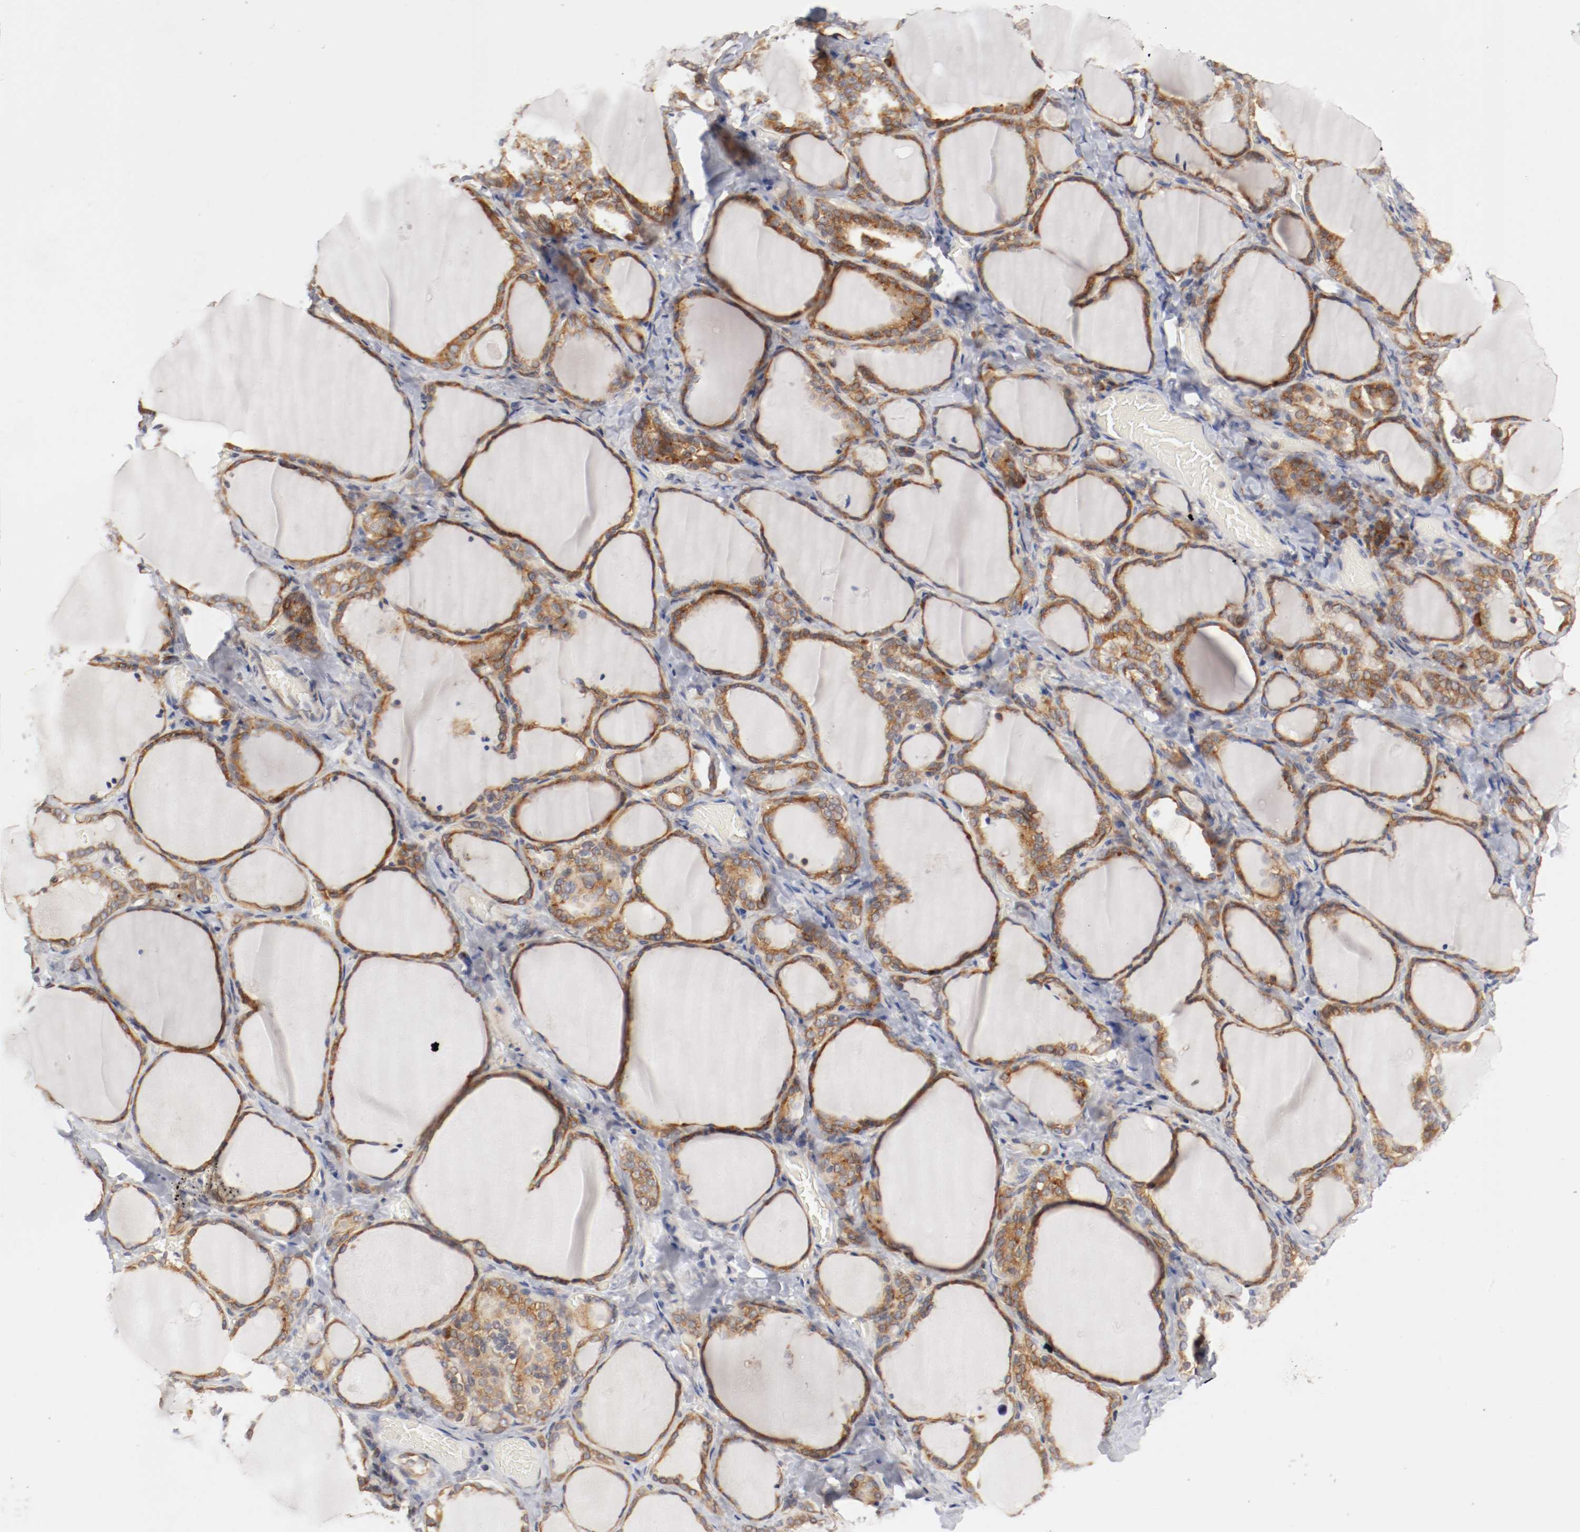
{"staining": {"intensity": "strong", "quantity": ">75%", "location": "cytoplasmic/membranous"}, "tissue": "thyroid gland", "cell_type": "Glandular cells", "image_type": "normal", "snomed": [{"axis": "morphology", "description": "Normal tissue, NOS"}, {"axis": "morphology", "description": "Papillary adenocarcinoma, NOS"}, {"axis": "topography", "description": "Thyroid gland"}], "caption": "A brown stain labels strong cytoplasmic/membranous positivity of a protein in glandular cells of benign human thyroid gland.", "gene": "FKBP3", "patient": {"sex": "female", "age": 30}}